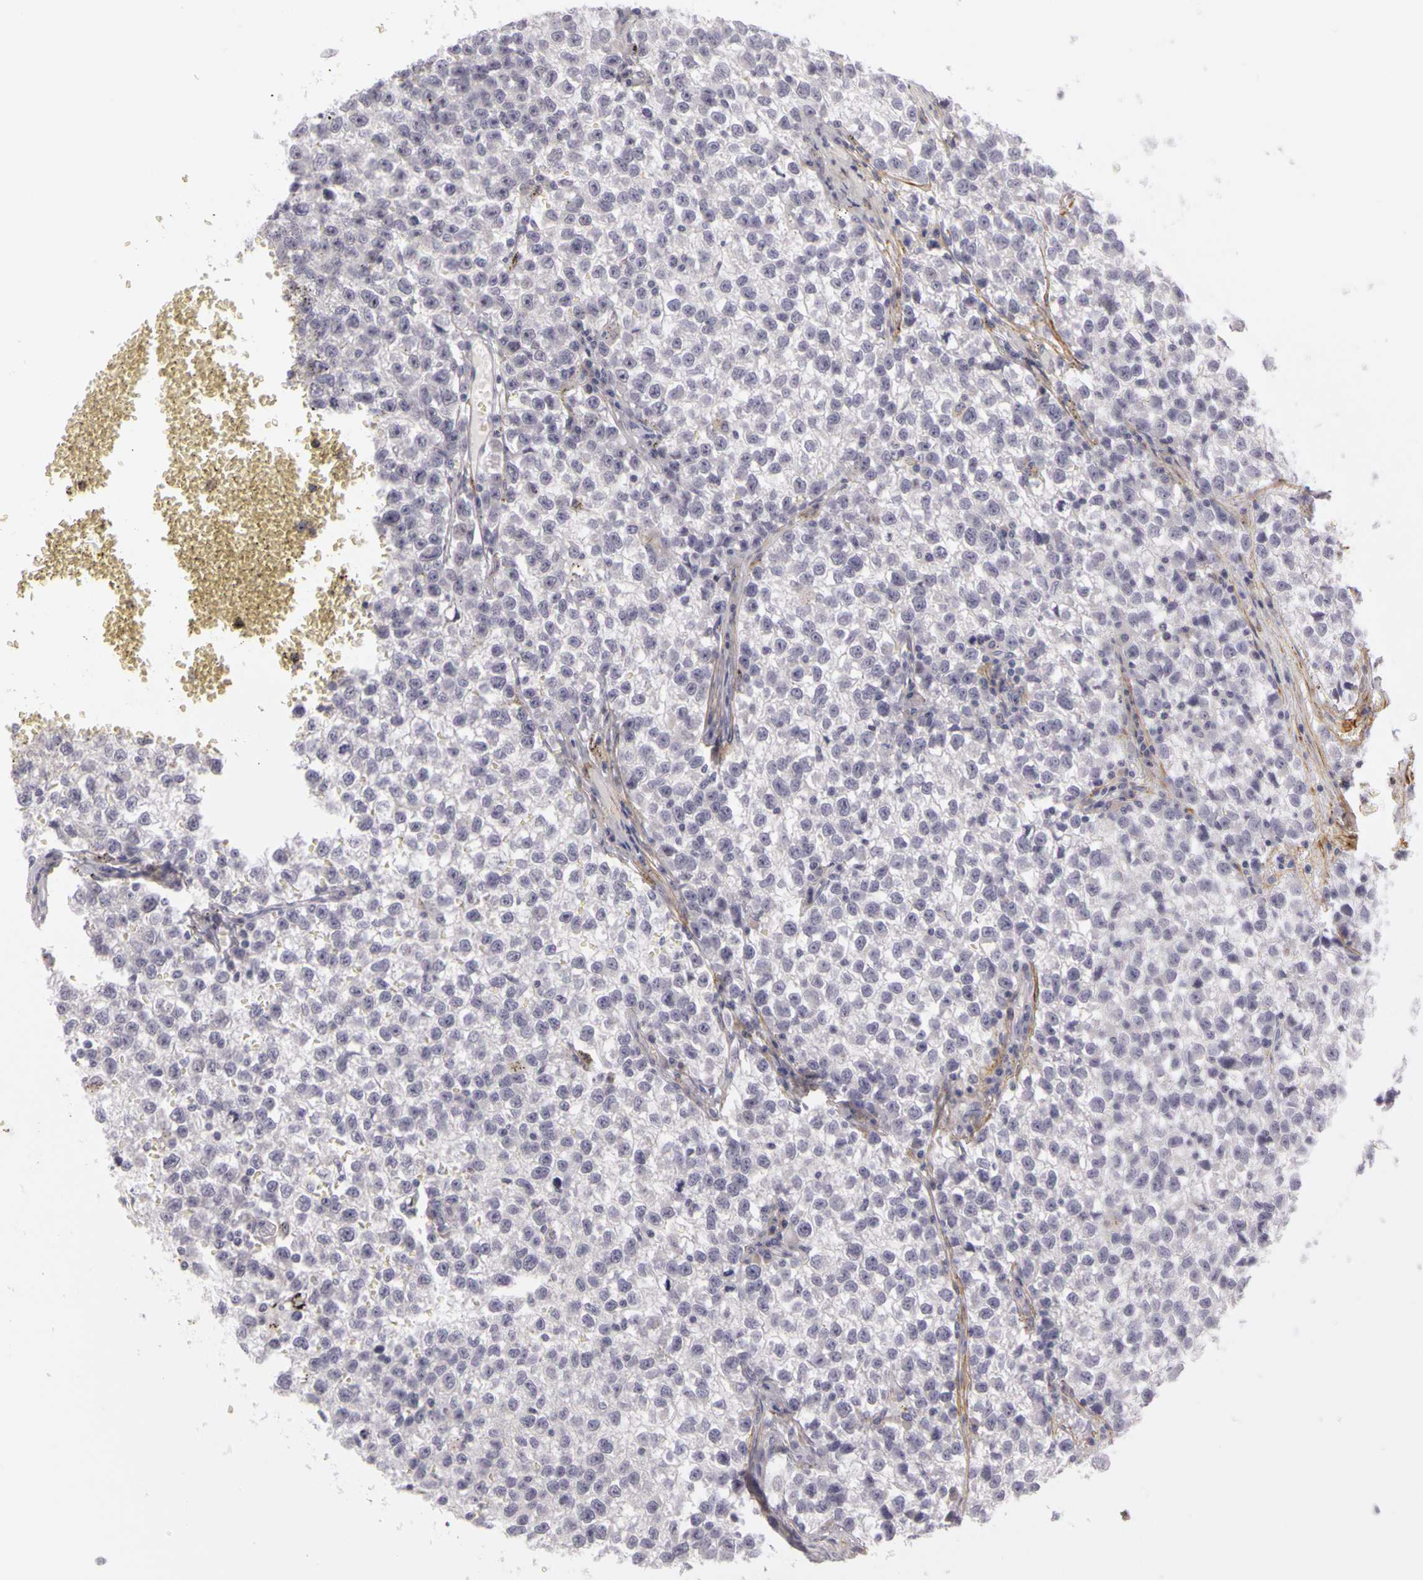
{"staining": {"intensity": "negative", "quantity": "none", "location": "none"}, "tissue": "testis cancer", "cell_type": "Tumor cells", "image_type": "cancer", "snomed": [{"axis": "morphology", "description": "Seminoma, NOS"}, {"axis": "topography", "description": "Testis"}], "caption": "The immunohistochemistry (IHC) histopathology image has no significant positivity in tumor cells of testis seminoma tissue. (DAB (3,3'-diaminobenzidine) IHC, high magnification).", "gene": "CNTN2", "patient": {"sex": "male", "age": 35}}